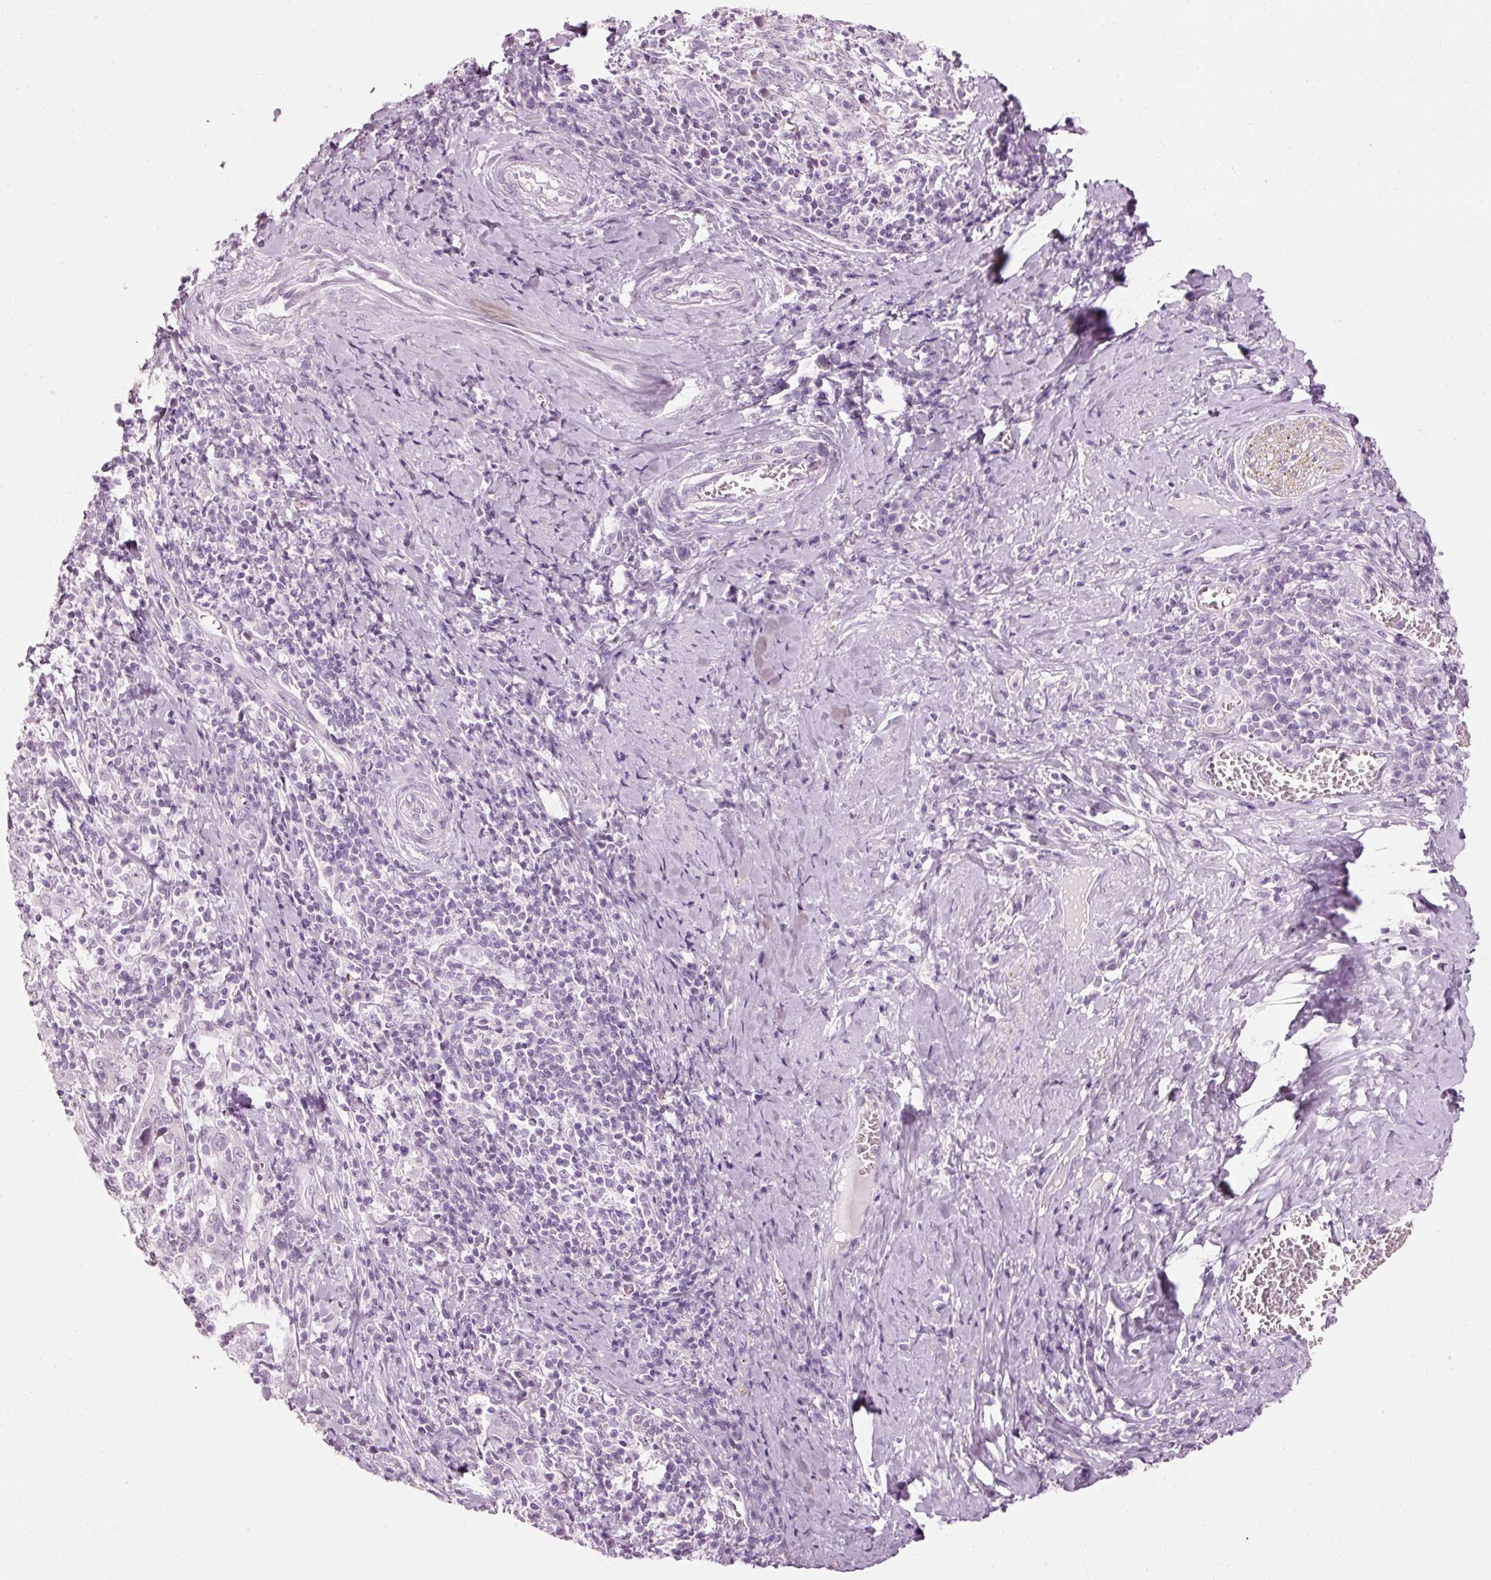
{"staining": {"intensity": "negative", "quantity": "none", "location": "none"}, "tissue": "cervical cancer", "cell_type": "Tumor cells", "image_type": "cancer", "snomed": [{"axis": "morphology", "description": "Squamous cell carcinoma, NOS"}, {"axis": "topography", "description": "Cervix"}], "caption": "Immunohistochemical staining of cervical cancer demonstrates no significant staining in tumor cells.", "gene": "ANKRD20A1", "patient": {"sex": "female", "age": 46}}